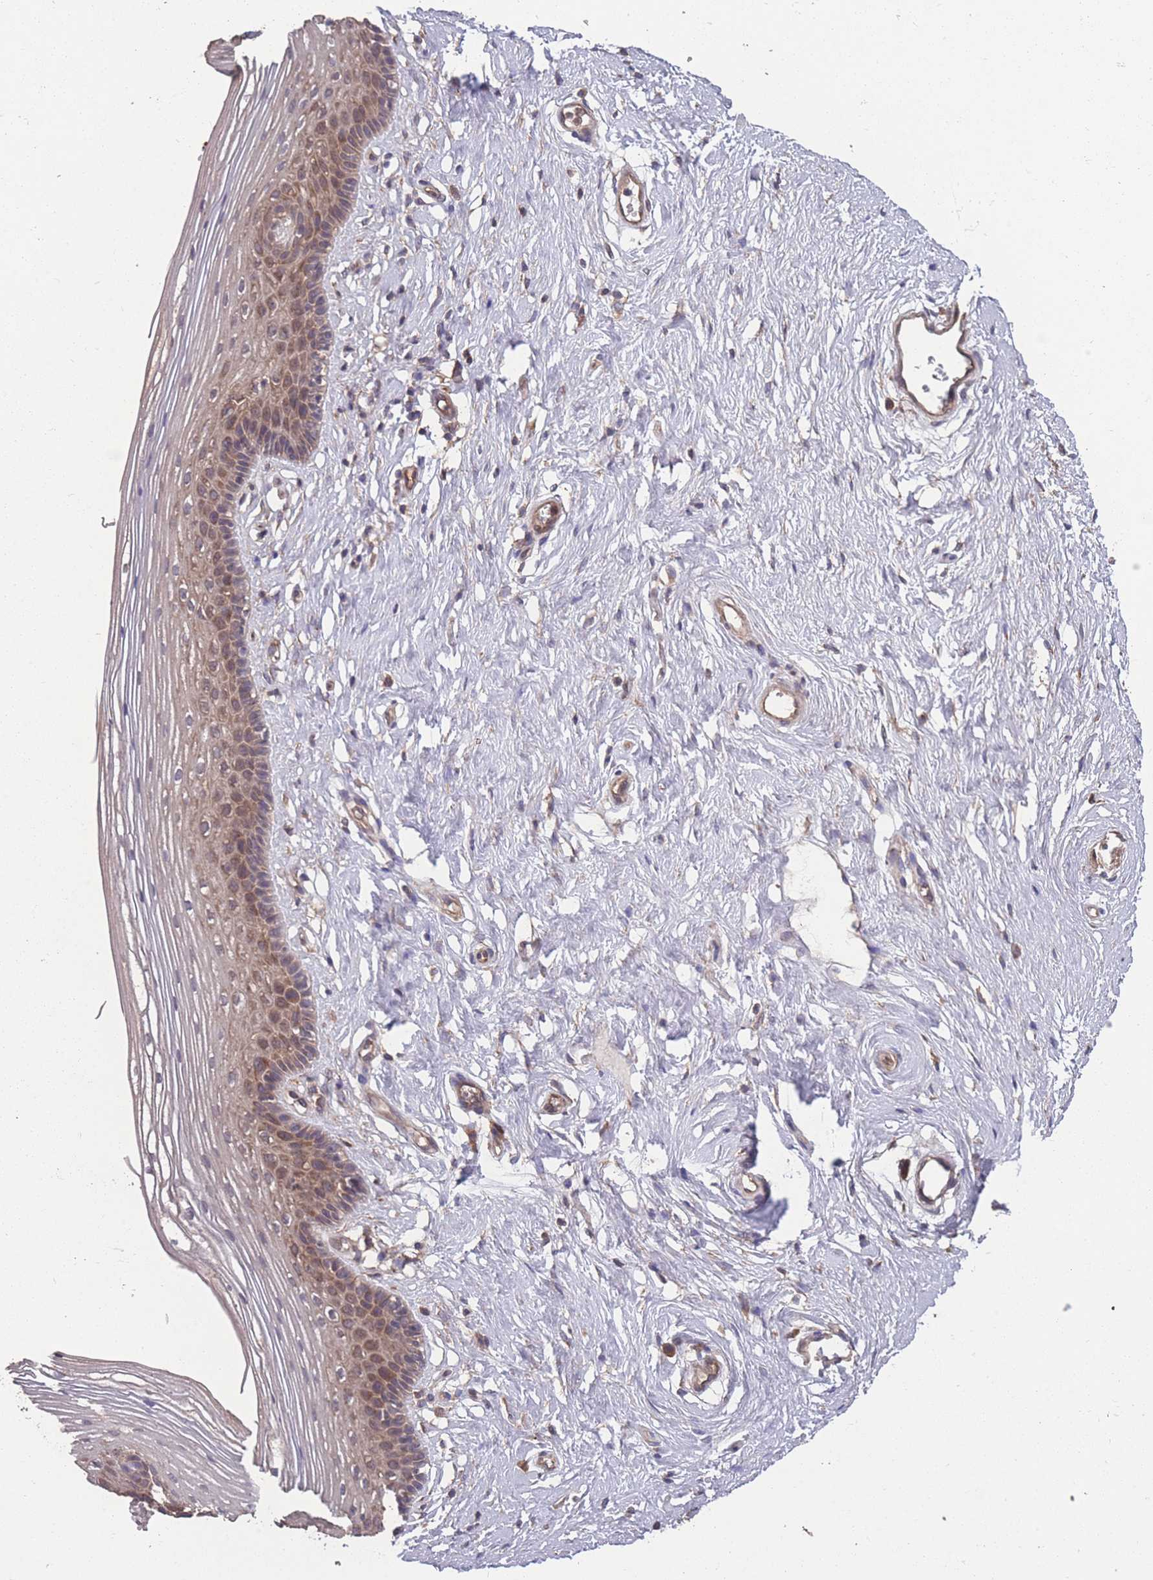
{"staining": {"intensity": "moderate", "quantity": "25%-75%", "location": "cytoplasmic/membranous"}, "tissue": "vagina", "cell_type": "Squamous epithelial cells", "image_type": "normal", "snomed": [{"axis": "morphology", "description": "Normal tissue, NOS"}, {"axis": "topography", "description": "Vagina"}], "caption": "Immunohistochemical staining of benign vagina displays moderate cytoplasmic/membranous protein staining in about 25%-75% of squamous epithelial cells. (Stains: DAB (3,3'-diaminobenzidine) in brown, nuclei in blue, Microscopy: brightfield microscopy at high magnification).", "gene": "ZPR1", "patient": {"sex": "female", "age": 46}}